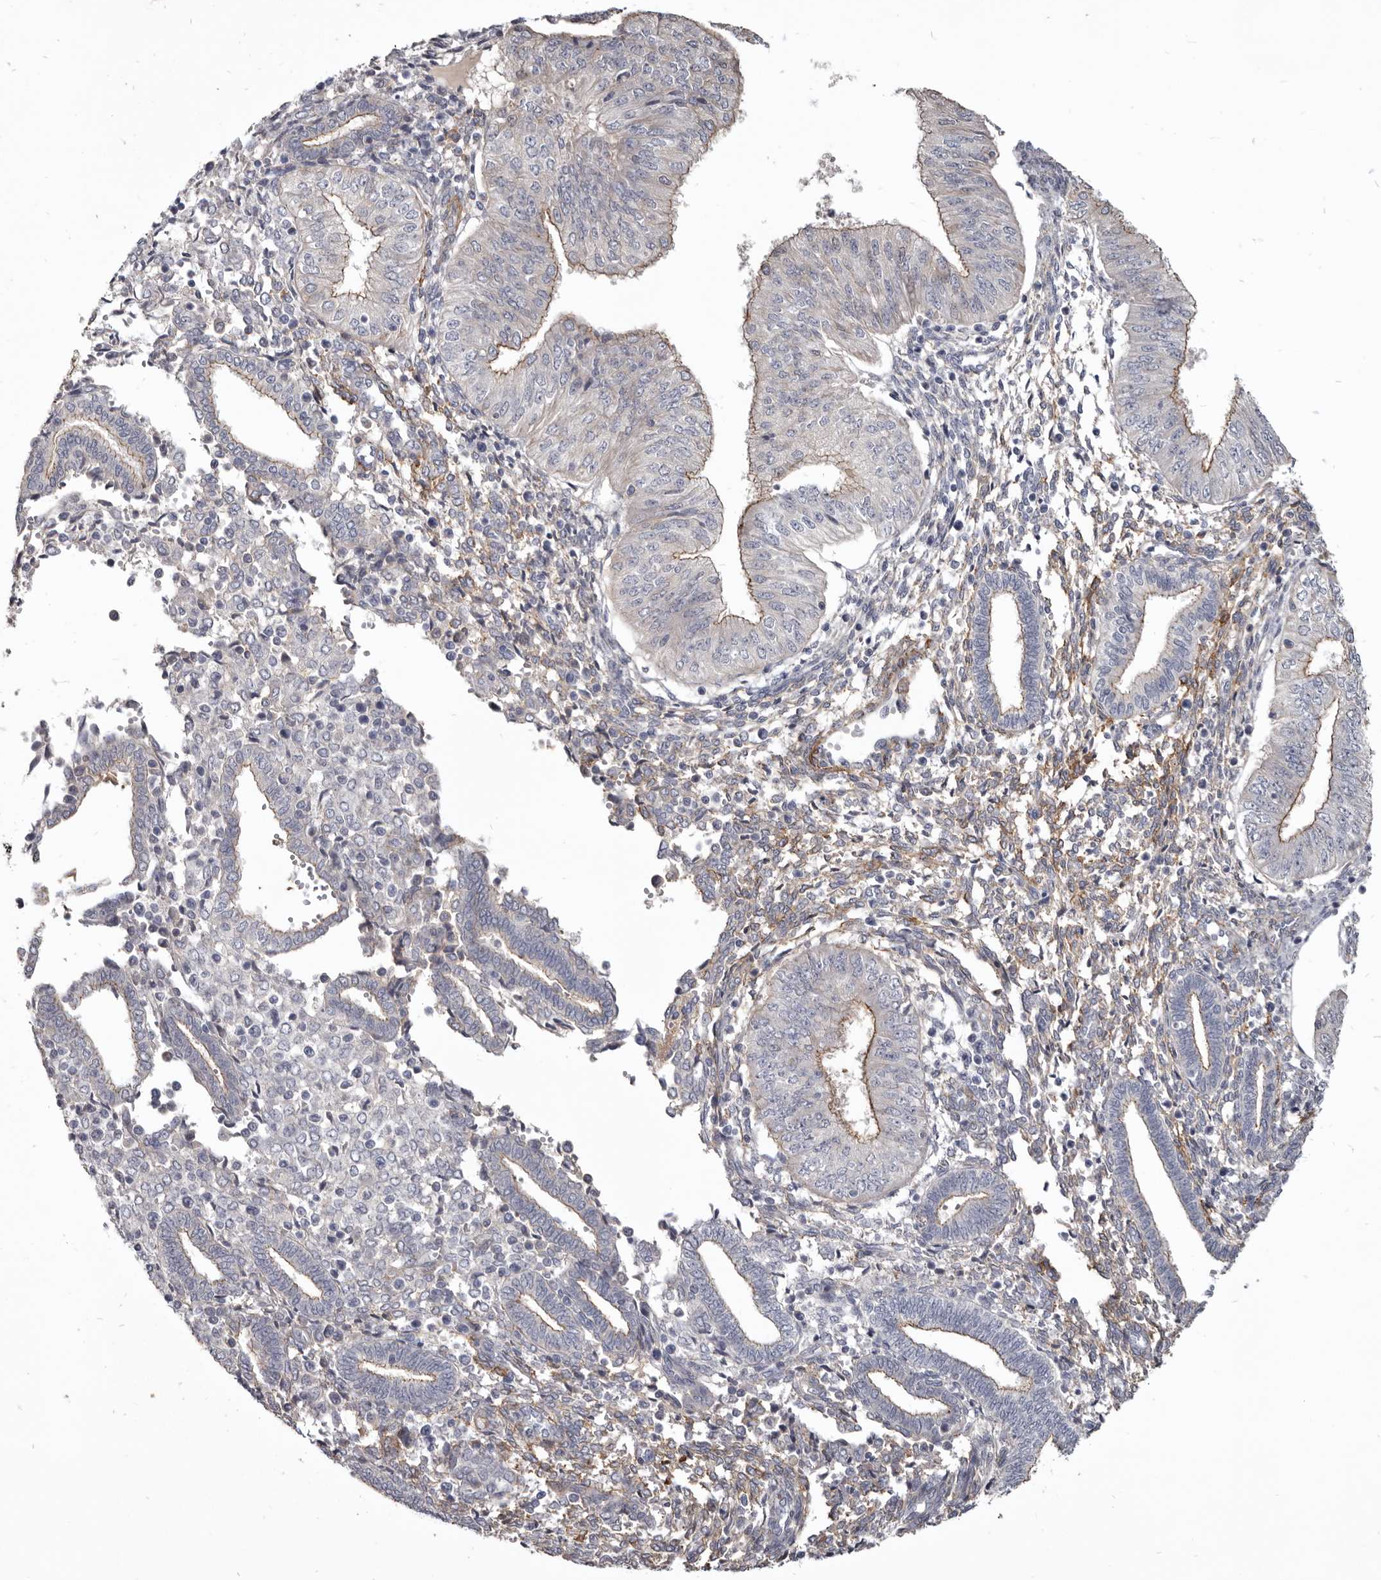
{"staining": {"intensity": "weak", "quantity": "25%-75%", "location": "cytoplasmic/membranous"}, "tissue": "endometrial cancer", "cell_type": "Tumor cells", "image_type": "cancer", "snomed": [{"axis": "morphology", "description": "Normal tissue, NOS"}, {"axis": "morphology", "description": "Adenocarcinoma, NOS"}, {"axis": "topography", "description": "Endometrium"}], "caption": "Protein expression analysis of adenocarcinoma (endometrial) exhibits weak cytoplasmic/membranous staining in about 25%-75% of tumor cells. (DAB IHC with brightfield microscopy, high magnification).", "gene": "CGN", "patient": {"sex": "female", "age": 53}}